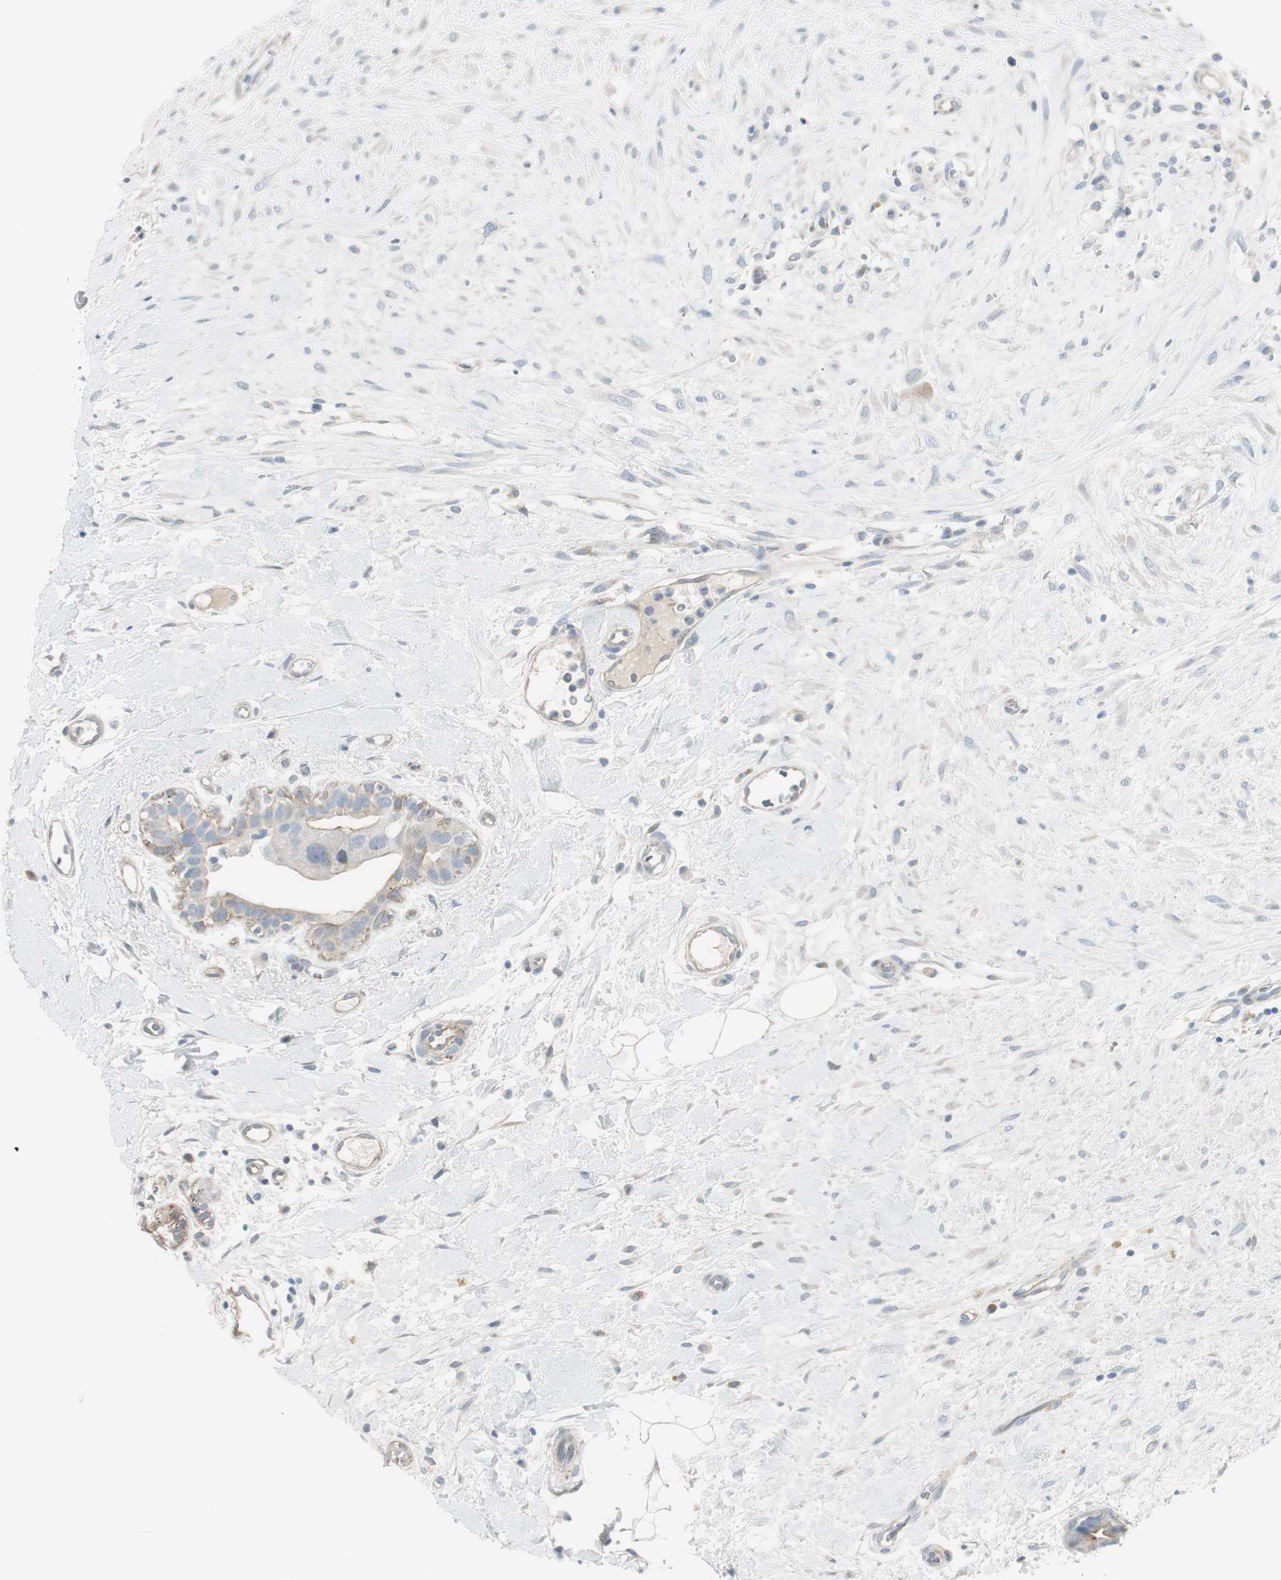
{"staining": {"intensity": "weak", "quantity": "<25%", "location": "cytoplasmic/membranous"}, "tissue": "breast cancer", "cell_type": "Tumor cells", "image_type": "cancer", "snomed": [{"axis": "morphology", "description": "Duct carcinoma"}, {"axis": "topography", "description": "Breast"}], "caption": "Immunohistochemical staining of invasive ductal carcinoma (breast) shows no significant positivity in tumor cells.", "gene": "CACNA2D1", "patient": {"sex": "female", "age": 40}}